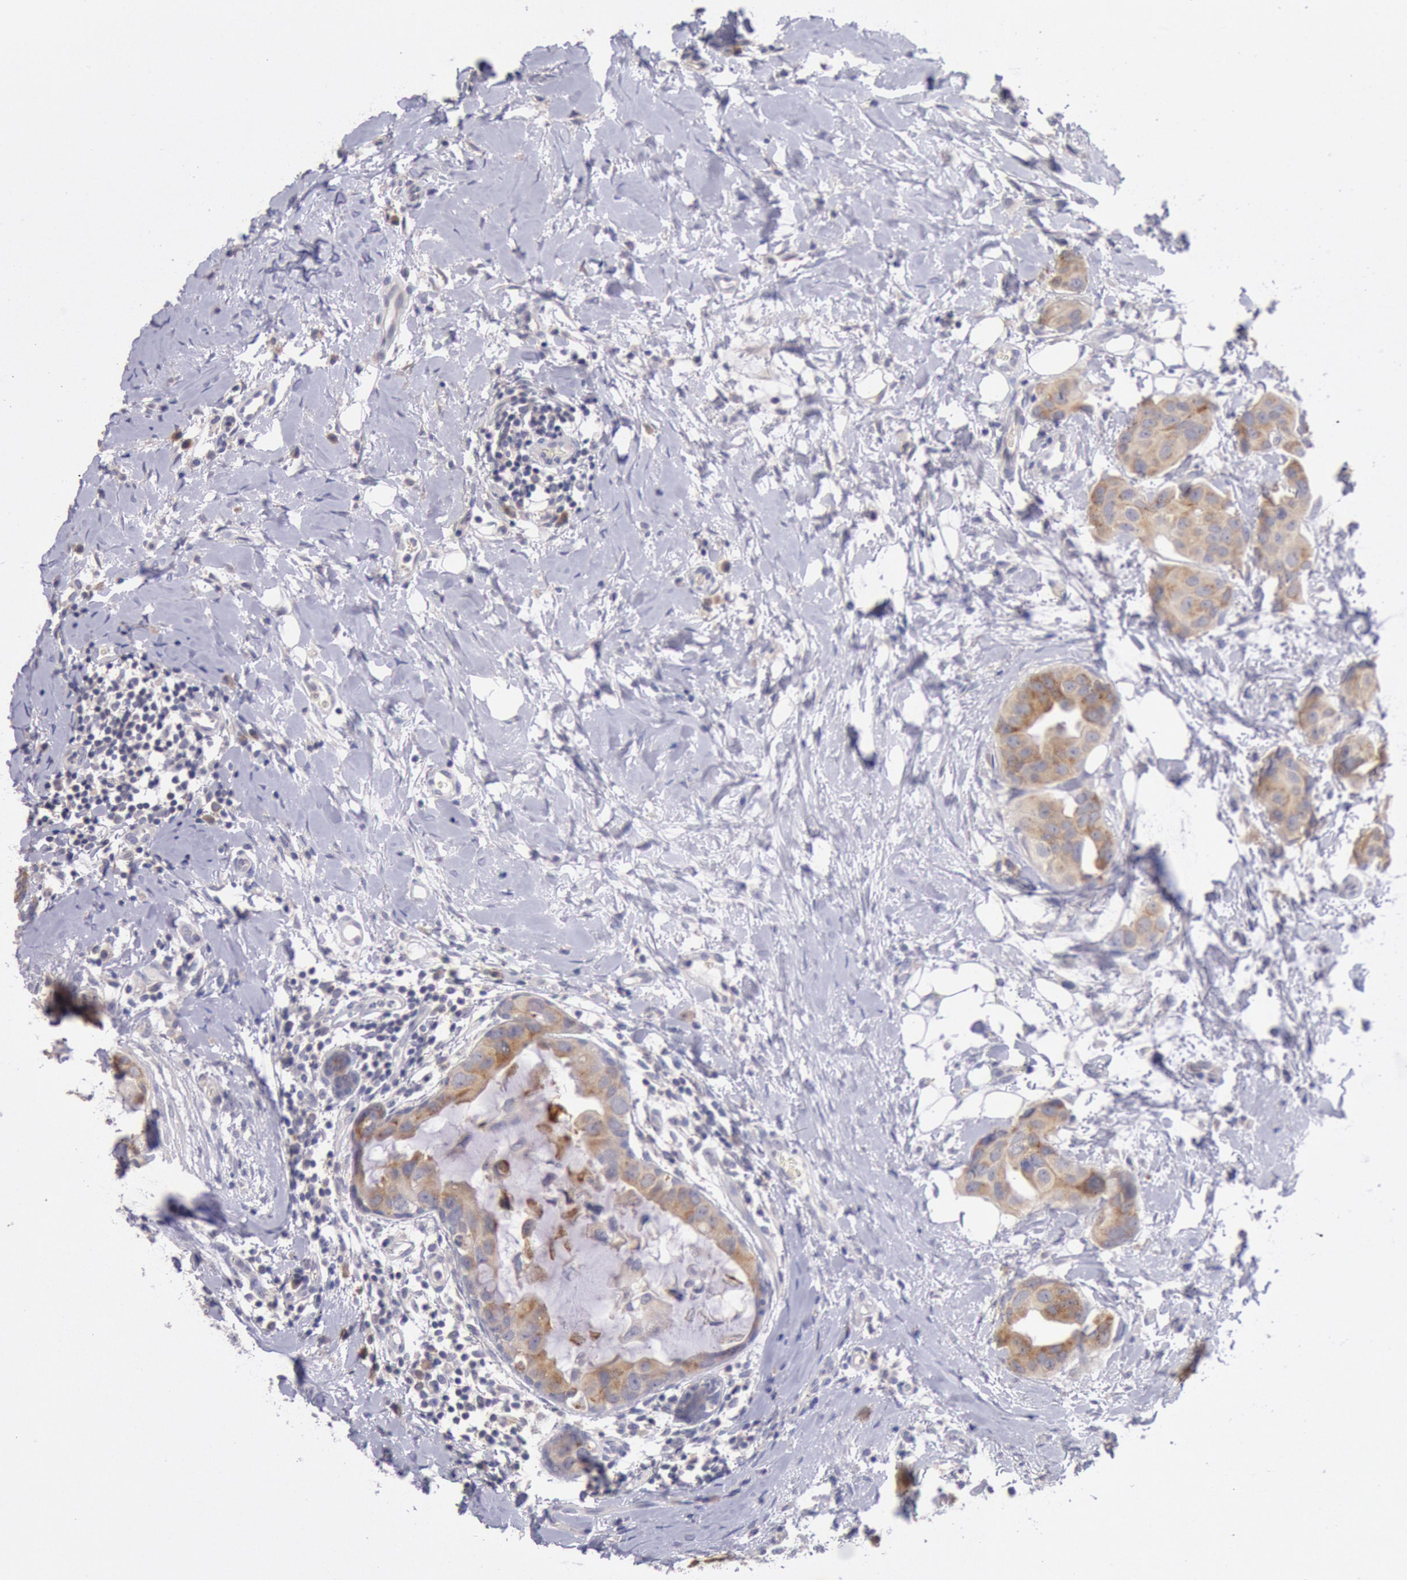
{"staining": {"intensity": "moderate", "quantity": "25%-75%", "location": "cytoplasmic/membranous"}, "tissue": "breast cancer", "cell_type": "Tumor cells", "image_type": "cancer", "snomed": [{"axis": "morphology", "description": "Duct carcinoma"}, {"axis": "topography", "description": "Breast"}], "caption": "Infiltrating ductal carcinoma (breast) was stained to show a protein in brown. There is medium levels of moderate cytoplasmic/membranous expression in about 25%-75% of tumor cells.", "gene": "GAL3ST1", "patient": {"sex": "female", "age": 40}}